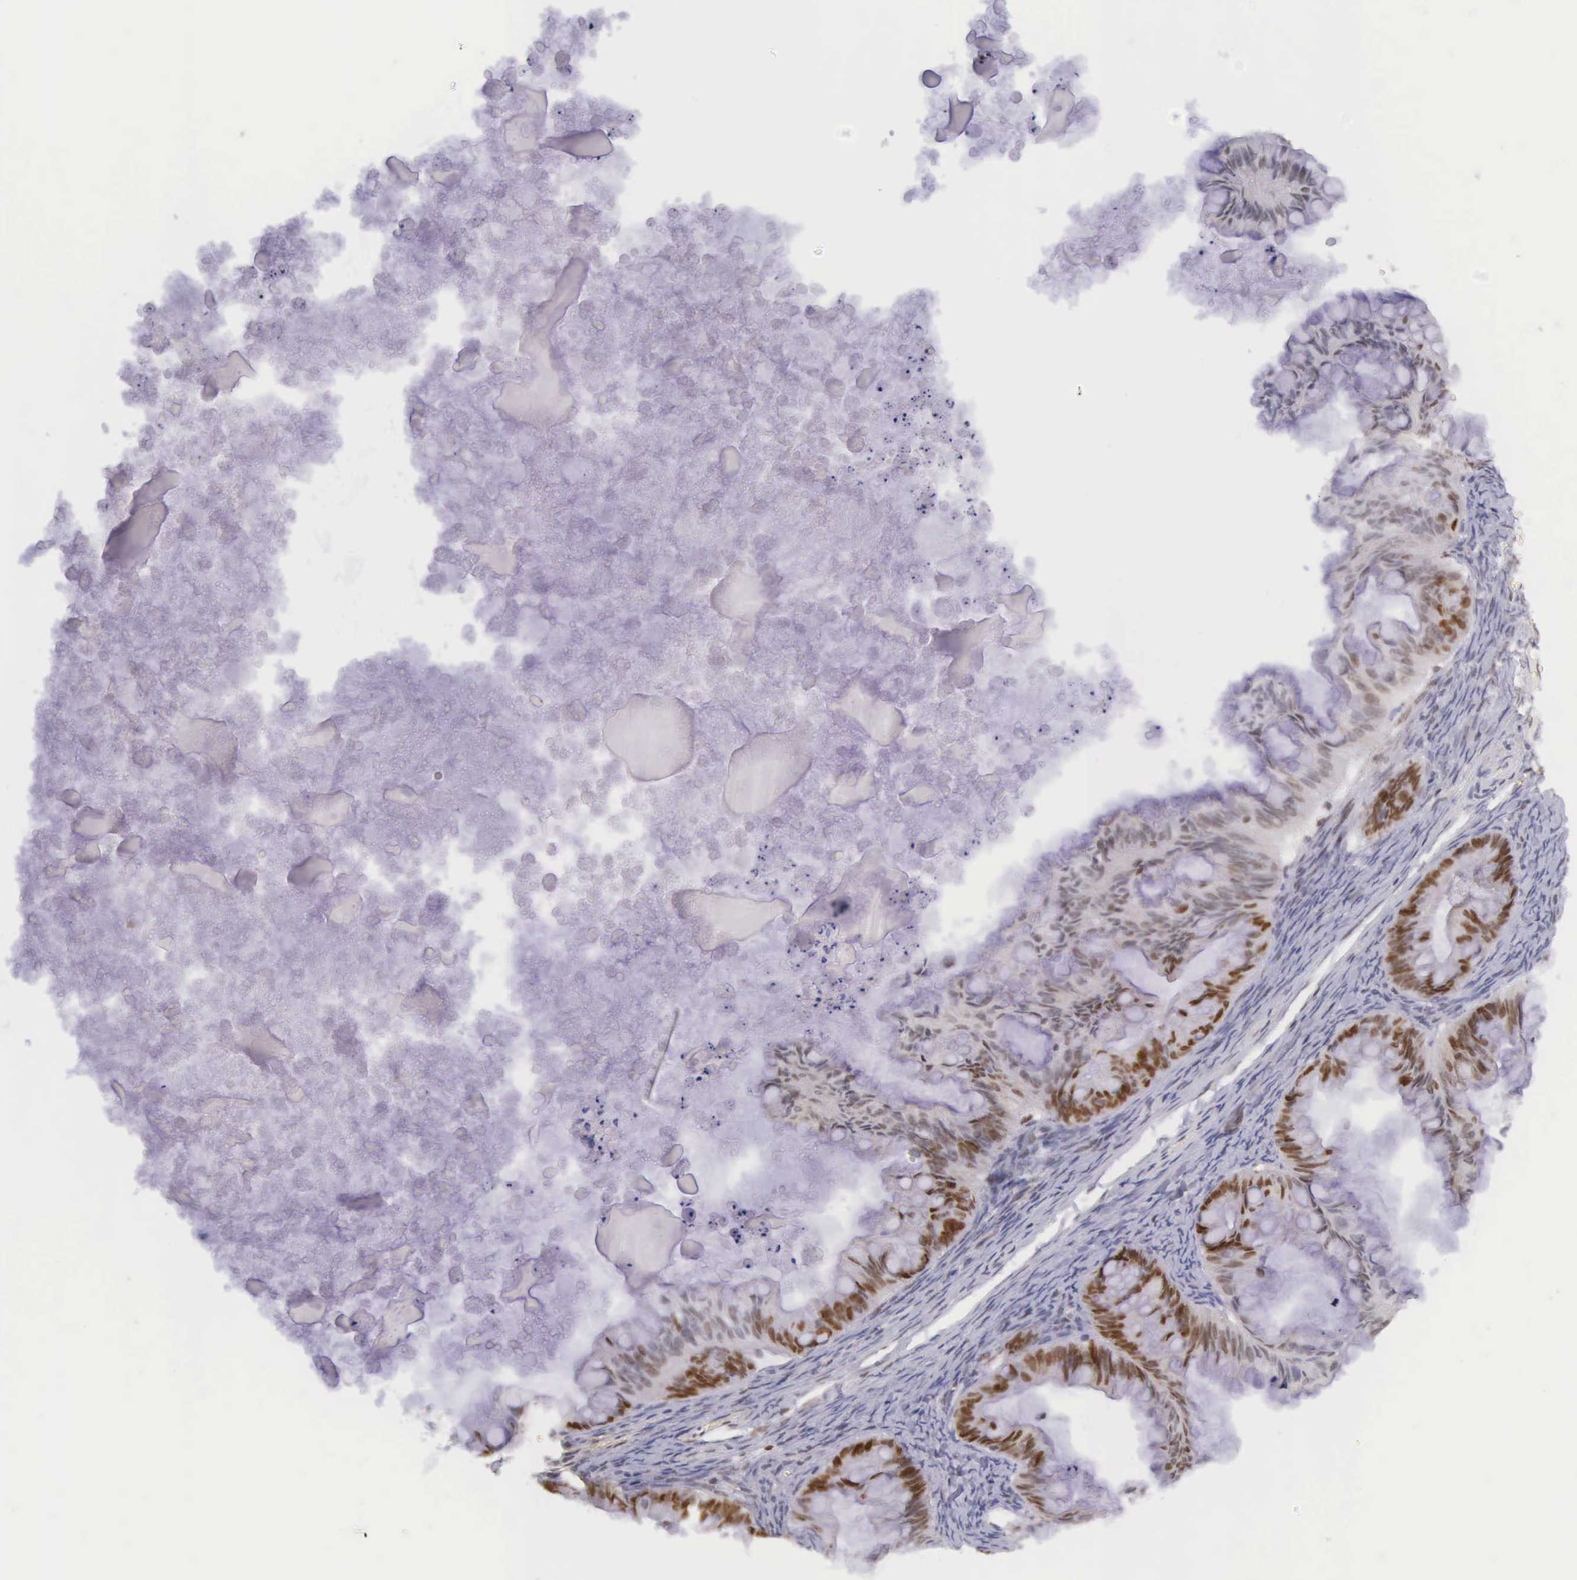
{"staining": {"intensity": "moderate", "quantity": "25%-75%", "location": "nuclear"}, "tissue": "ovarian cancer", "cell_type": "Tumor cells", "image_type": "cancer", "snomed": [{"axis": "morphology", "description": "Cystadenocarcinoma, mucinous, NOS"}, {"axis": "topography", "description": "Ovary"}], "caption": "Ovarian cancer stained for a protein (brown) exhibits moderate nuclear positive expression in approximately 25%-75% of tumor cells.", "gene": "VRK1", "patient": {"sex": "female", "age": 57}}